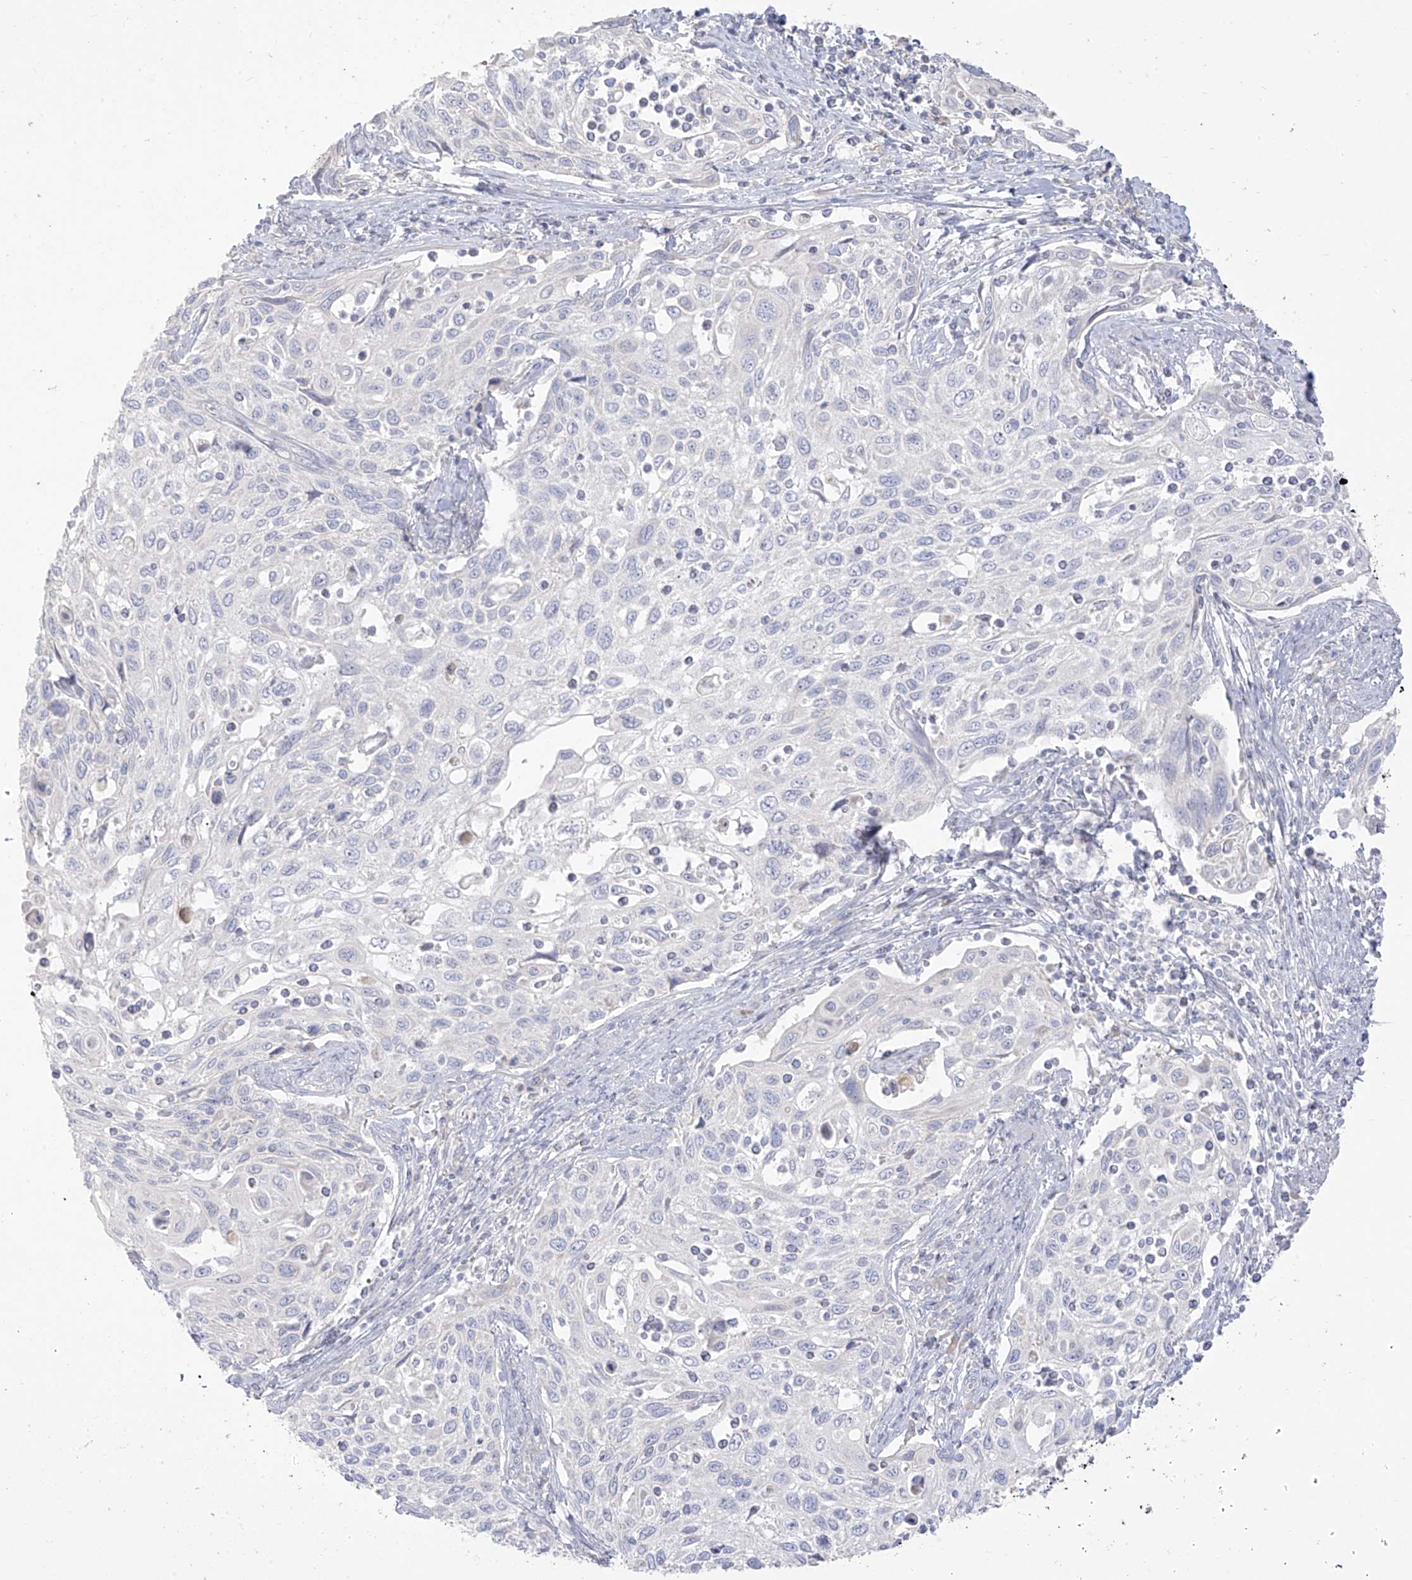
{"staining": {"intensity": "negative", "quantity": "none", "location": "none"}, "tissue": "cervical cancer", "cell_type": "Tumor cells", "image_type": "cancer", "snomed": [{"axis": "morphology", "description": "Squamous cell carcinoma, NOS"}, {"axis": "topography", "description": "Cervix"}], "caption": "Immunohistochemical staining of human cervical cancer reveals no significant positivity in tumor cells.", "gene": "ARHGEF40", "patient": {"sex": "female", "age": 70}}